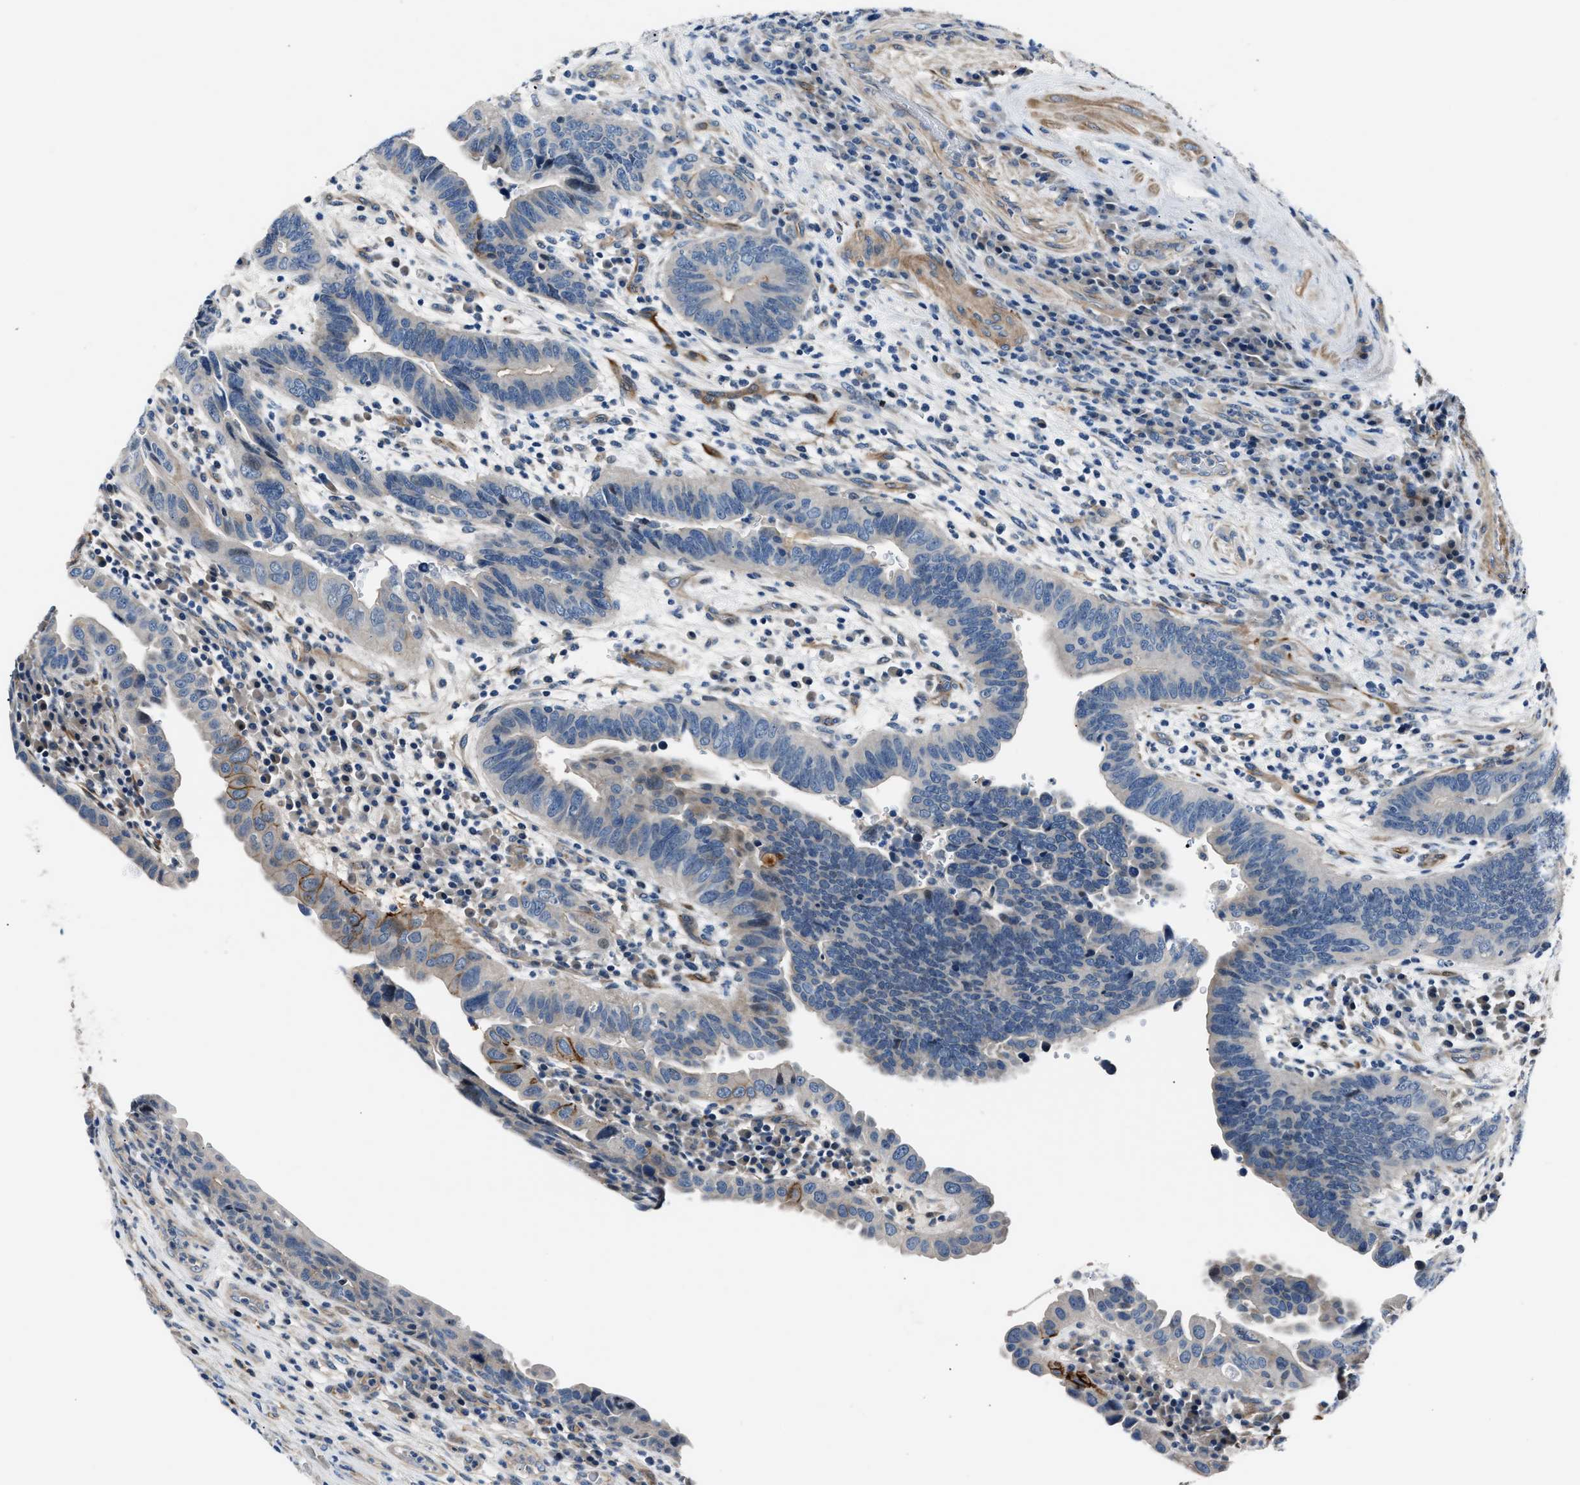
{"staining": {"intensity": "weak", "quantity": "<25%", "location": "cytoplasmic/membranous"}, "tissue": "urothelial cancer", "cell_type": "Tumor cells", "image_type": "cancer", "snomed": [{"axis": "morphology", "description": "Urothelial carcinoma, High grade"}, {"axis": "topography", "description": "Urinary bladder"}], "caption": "The immunohistochemistry photomicrograph has no significant positivity in tumor cells of urothelial cancer tissue.", "gene": "MPDZ", "patient": {"sex": "female", "age": 82}}